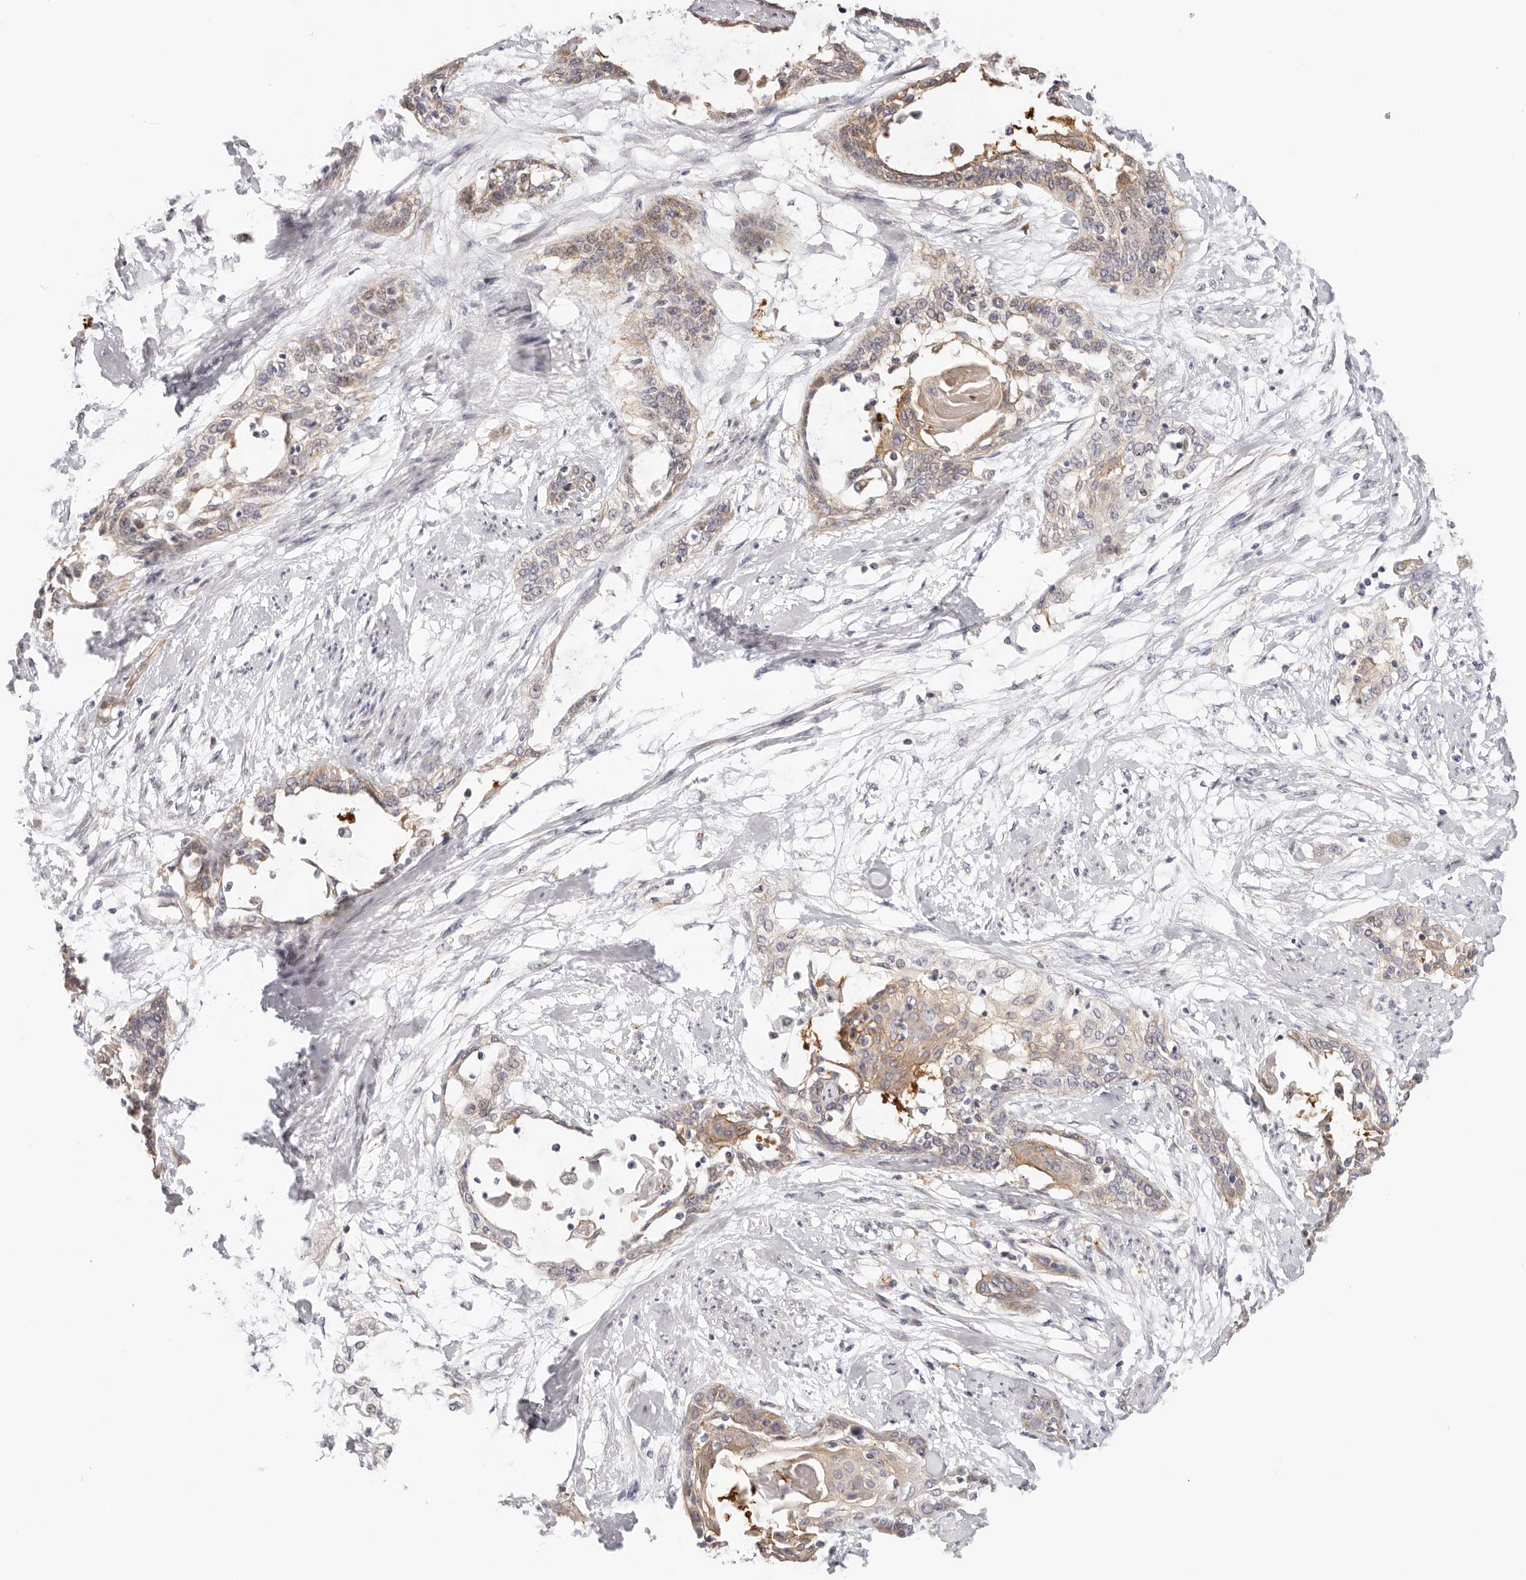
{"staining": {"intensity": "moderate", "quantity": "25%-75%", "location": "cytoplasmic/membranous"}, "tissue": "cervical cancer", "cell_type": "Tumor cells", "image_type": "cancer", "snomed": [{"axis": "morphology", "description": "Squamous cell carcinoma, NOS"}, {"axis": "topography", "description": "Cervix"}], "caption": "A photomicrograph of human cervical cancer (squamous cell carcinoma) stained for a protein shows moderate cytoplasmic/membranous brown staining in tumor cells.", "gene": "AFDN", "patient": {"sex": "female", "age": 57}}